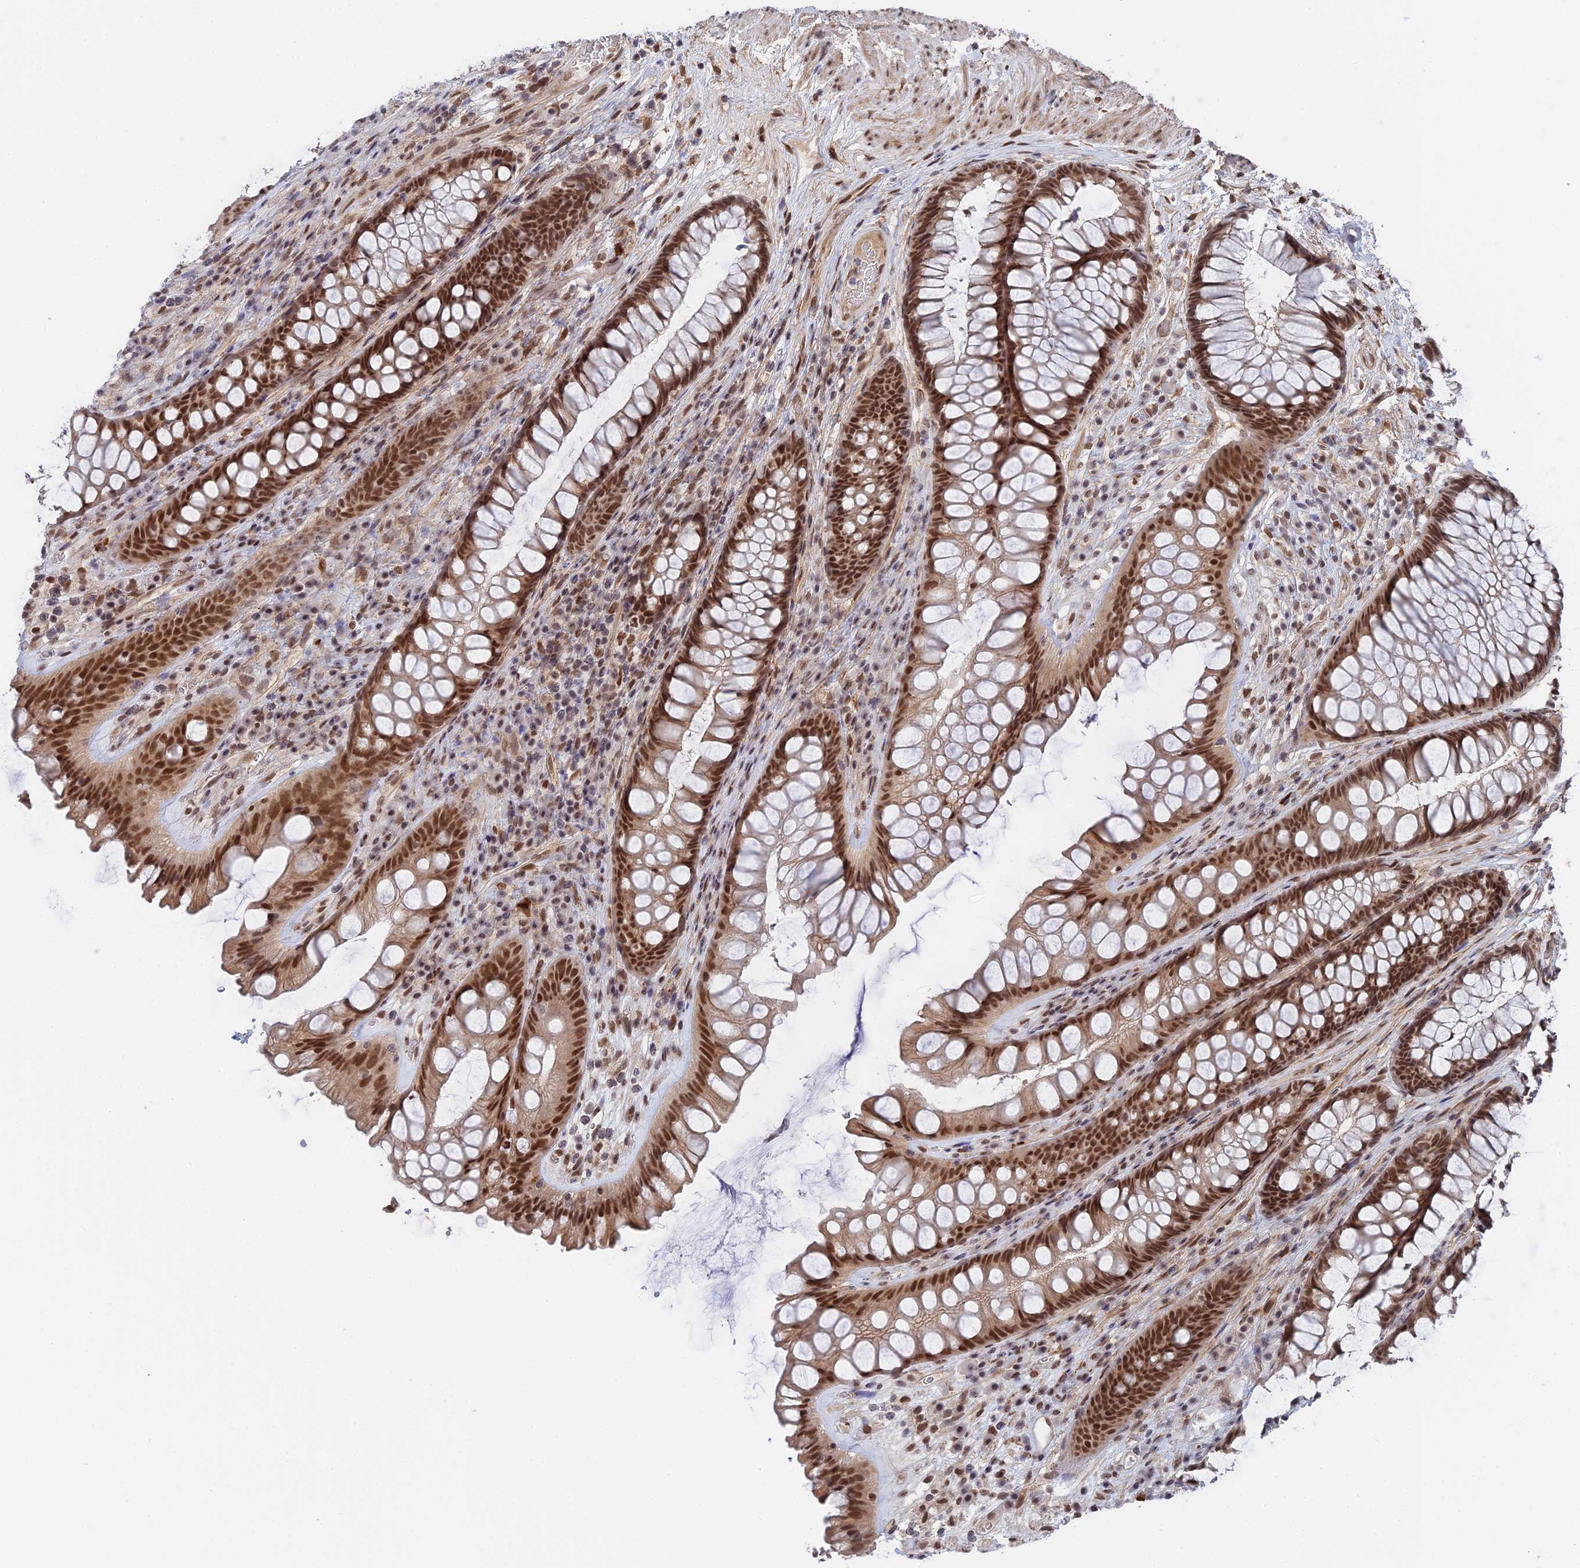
{"staining": {"intensity": "strong", "quantity": ">75%", "location": "nuclear"}, "tissue": "rectum", "cell_type": "Glandular cells", "image_type": "normal", "snomed": [{"axis": "morphology", "description": "Normal tissue, NOS"}, {"axis": "topography", "description": "Rectum"}], "caption": "DAB (3,3'-diaminobenzidine) immunohistochemical staining of benign rectum reveals strong nuclear protein staining in about >75% of glandular cells.", "gene": "CCDC85A", "patient": {"sex": "male", "age": 74}}